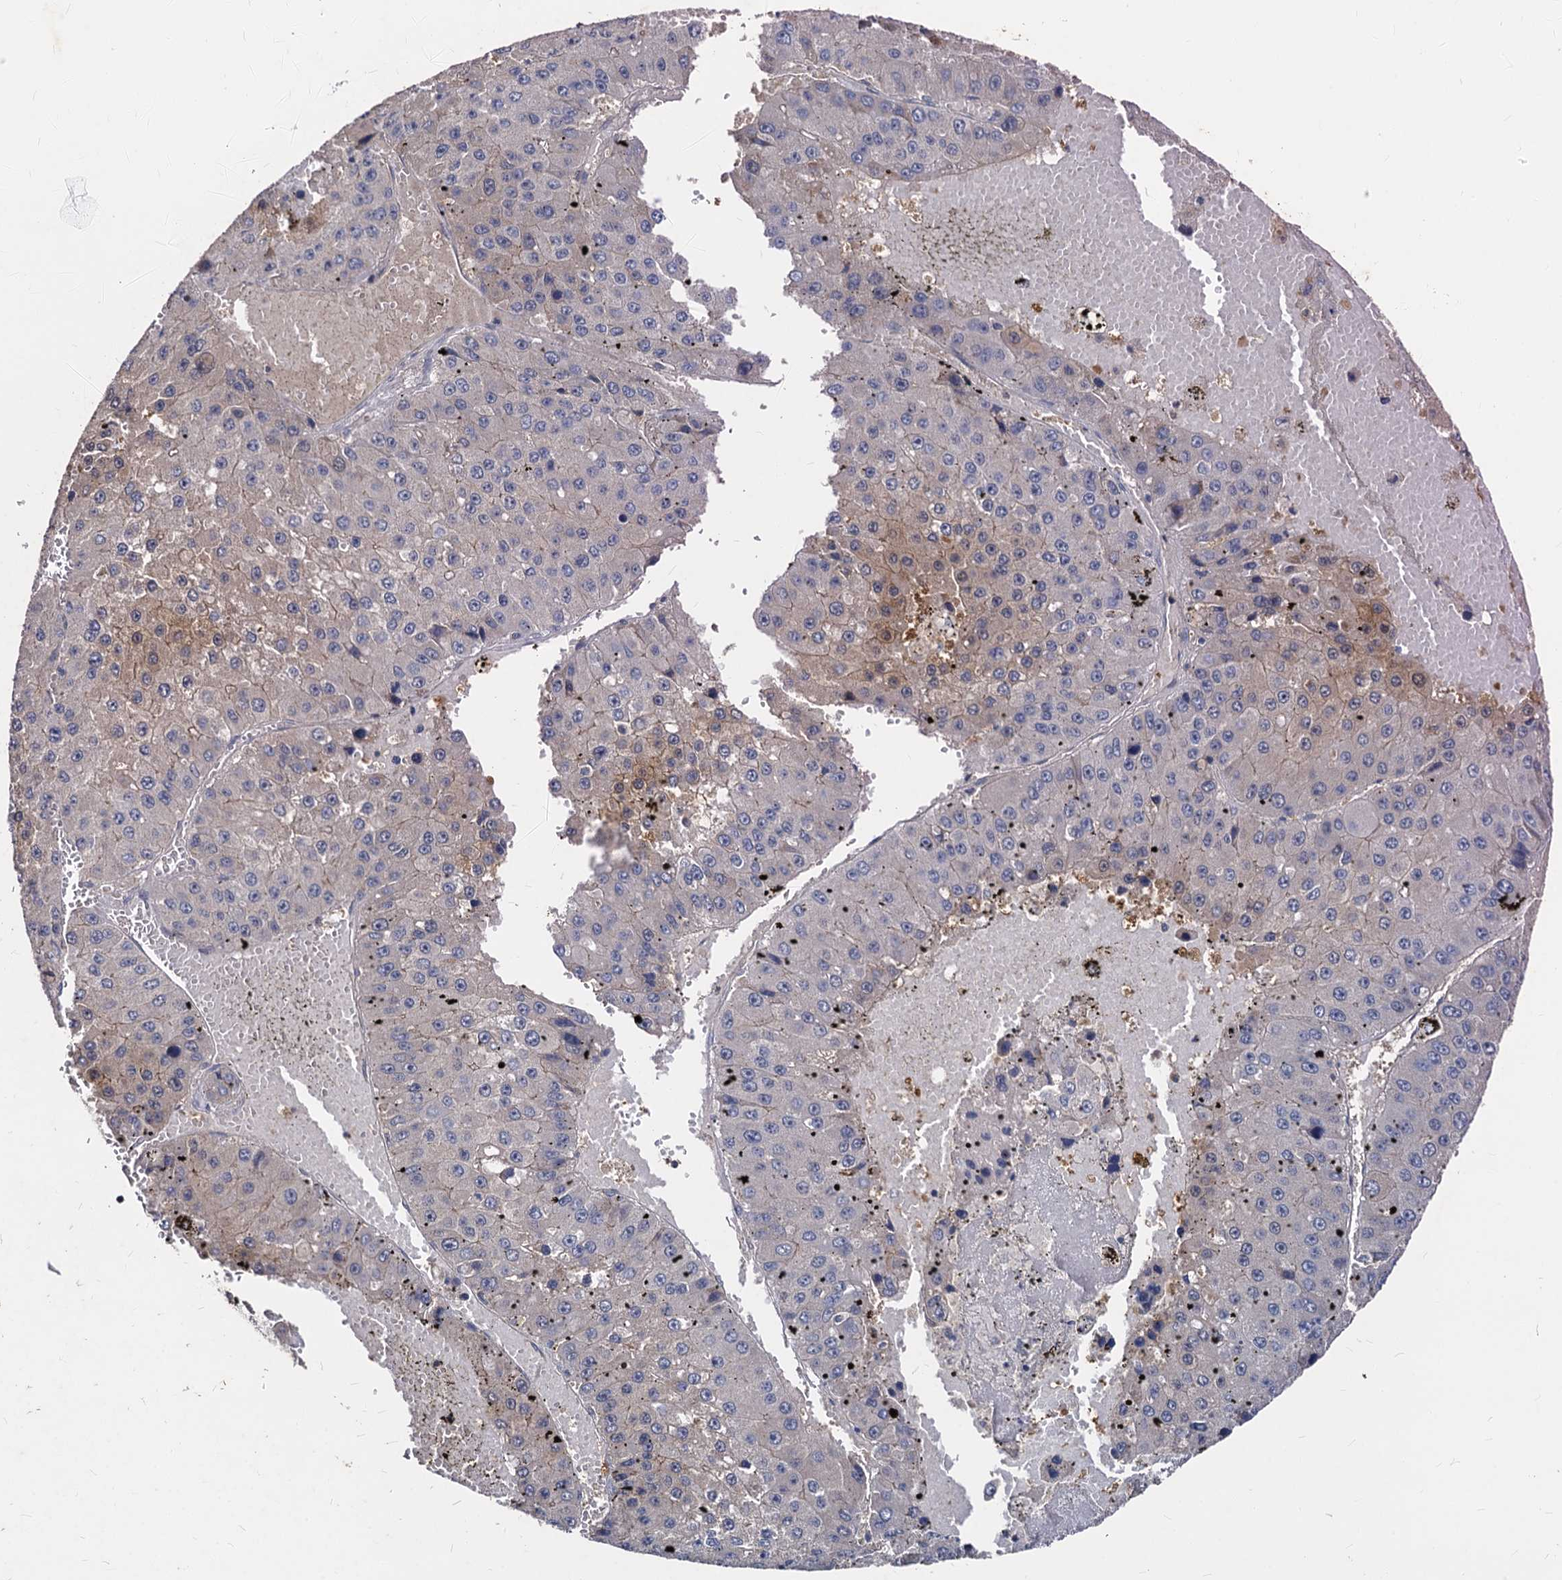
{"staining": {"intensity": "weak", "quantity": "<25%", "location": "cytoplasmic/membranous"}, "tissue": "liver cancer", "cell_type": "Tumor cells", "image_type": "cancer", "snomed": [{"axis": "morphology", "description": "Carcinoma, Hepatocellular, NOS"}, {"axis": "topography", "description": "Liver"}], "caption": "An immunohistochemistry histopathology image of hepatocellular carcinoma (liver) is shown. There is no staining in tumor cells of hepatocellular carcinoma (liver). Brightfield microscopy of IHC stained with DAB (3,3'-diaminobenzidine) (brown) and hematoxylin (blue), captured at high magnification.", "gene": "CCDC184", "patient": {"sex": "female", "age": 73}}